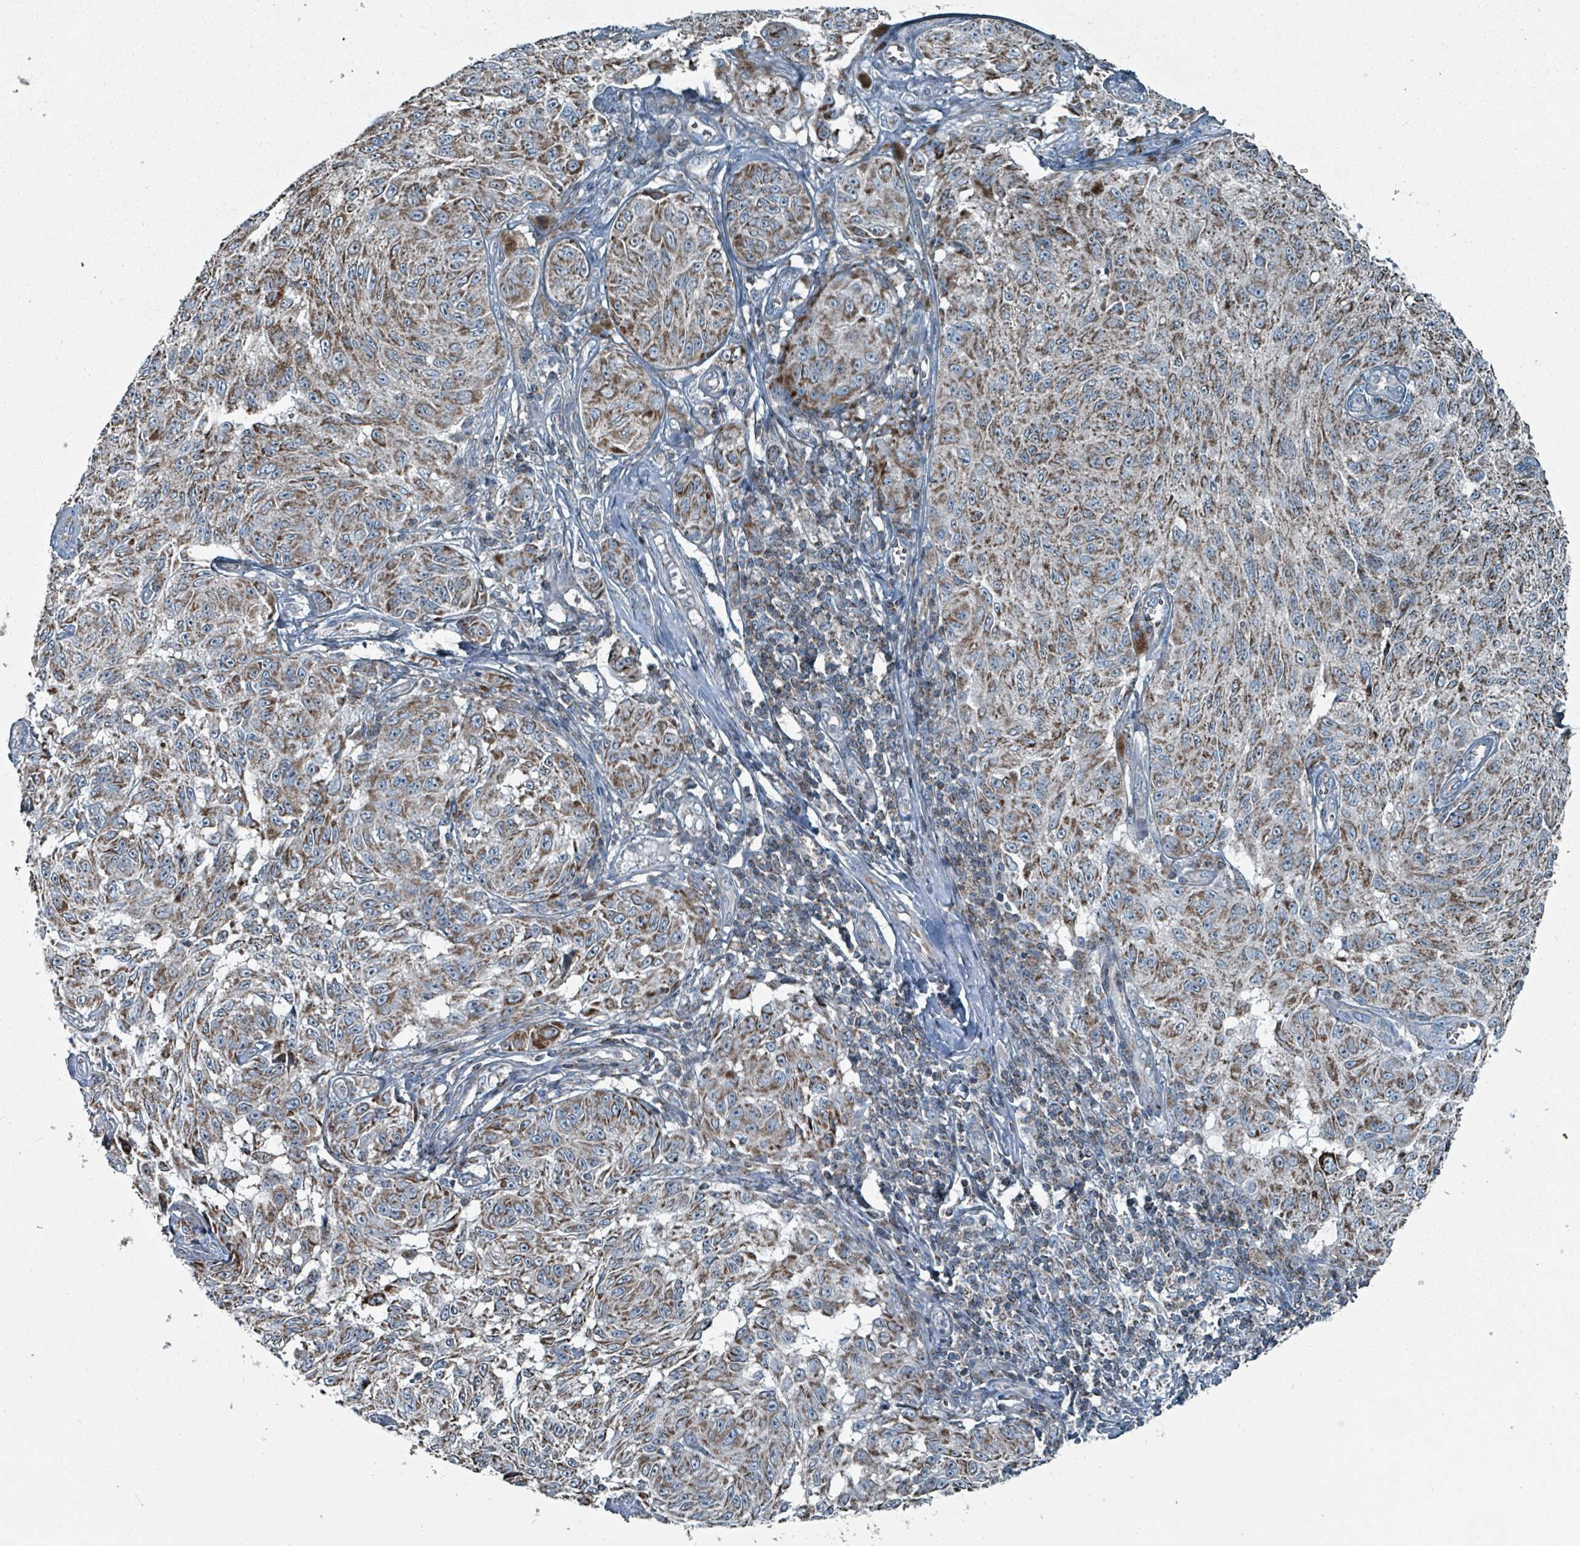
{"staining": {"intensity": "moderate", "quantity": ">75%", "location": "cytoplasmic/membranous"}, "tissue": "melanoma", "cell_type": "Tumor cells", "image_type": "cancer", "snomed": [{"axis": "morphology", "description": "Malignant melanoma, NOS"}, {"axis": "topography", "description": "Skin"}], "caption": "About >75% of tumor cells in malignant melanoma reveal moderate cytoplasmic/membranous protein positivity as visualized by brown immunohistochemical staining.", "gene": "ABHD18", "patient": {"sex": "male", "age": 68}}